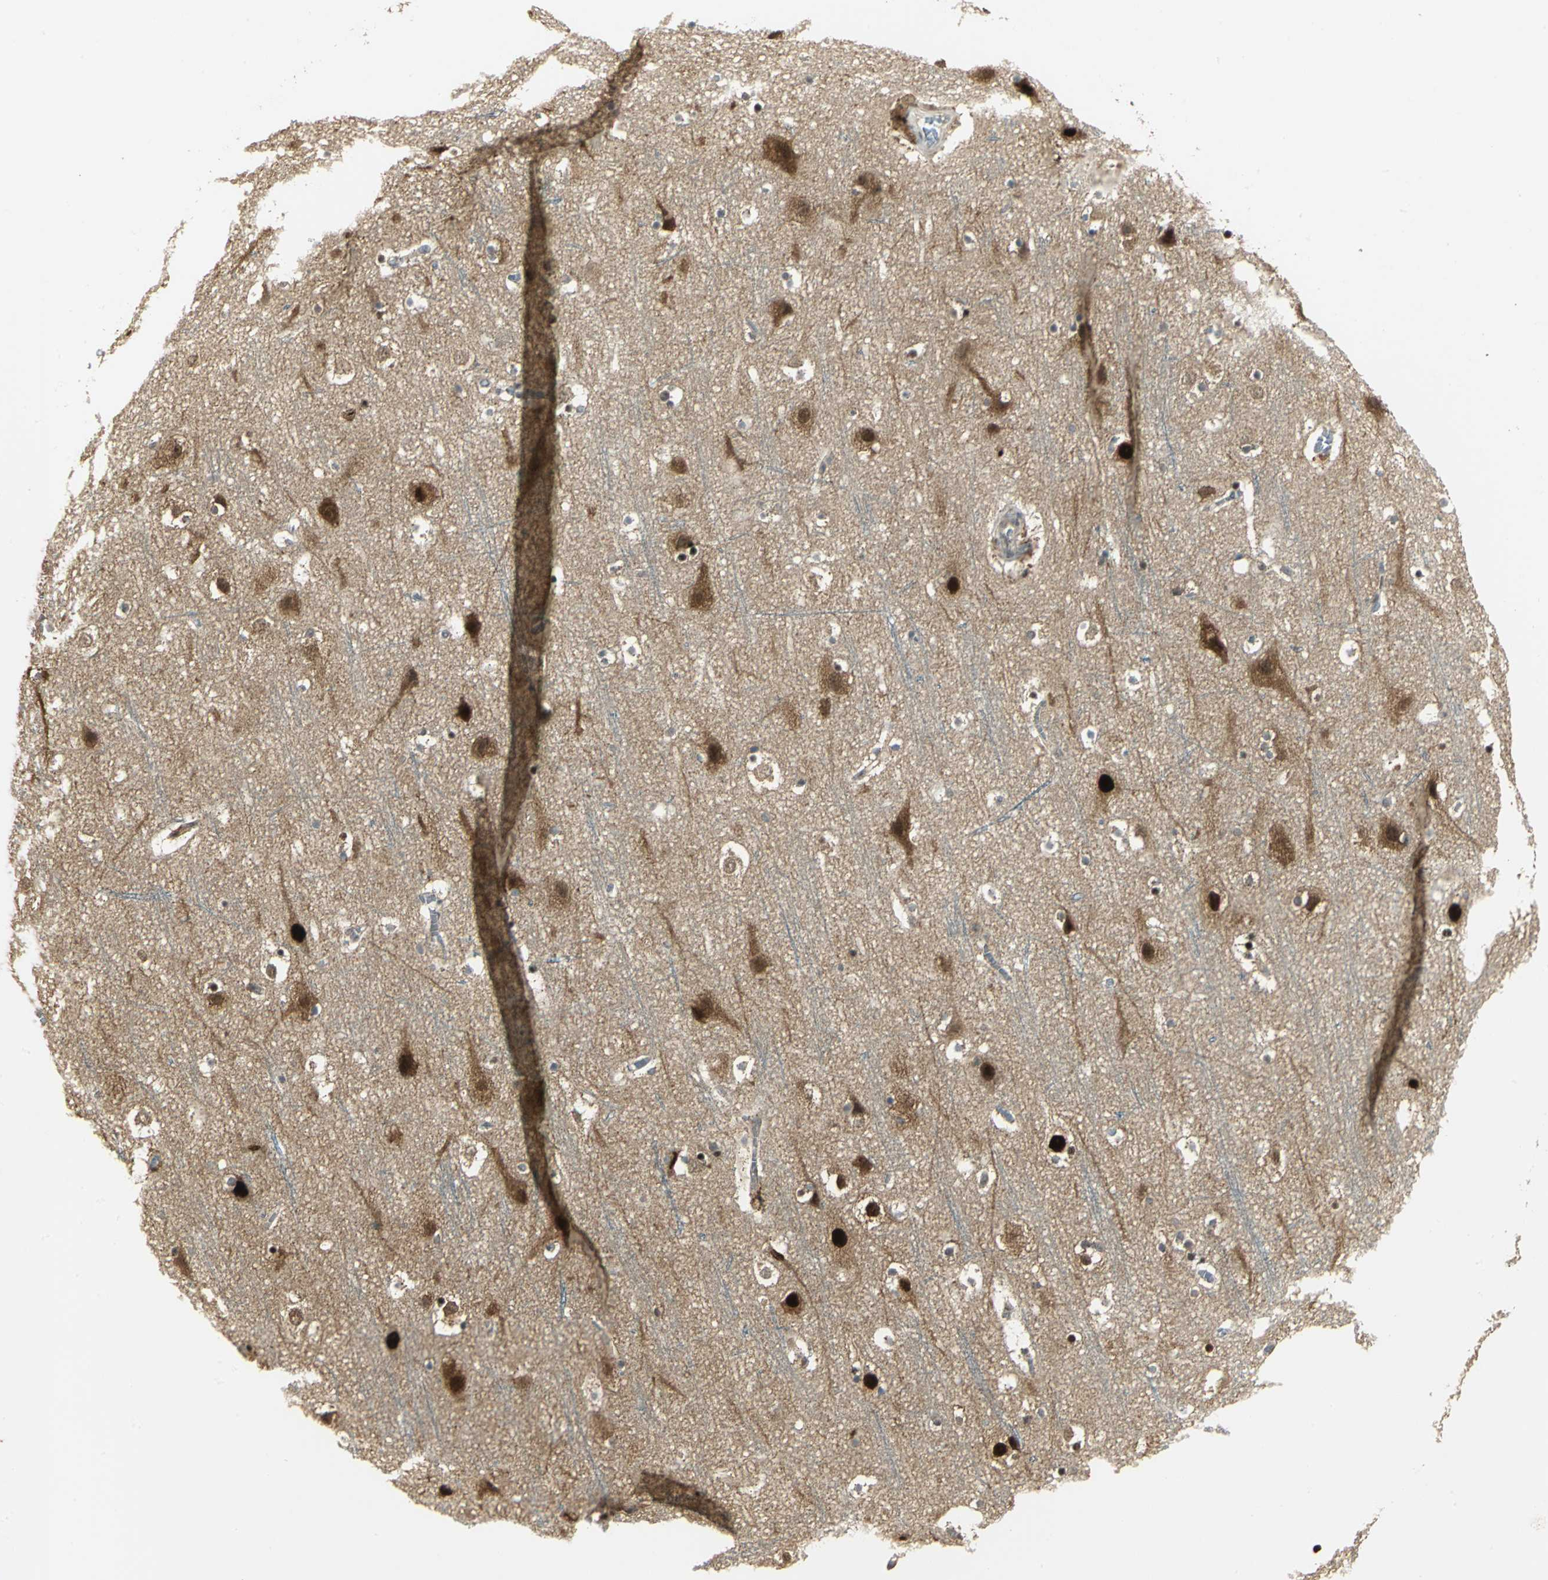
{"staining": {"intensity": "weak", "quantity": ">75%", "location": "cytoplasmic/membranous"}, "tissue": "cerebral cortex", "cell_type": "Endothelial cells", "image_type": "normal", "snomed": [{"axis": "morphology", "description": "Normal tissue, NOS"}, {"axis": "topography", "description": "Cerebral cortex"}], "caption": "Immunohistochemistry (IHC) staining of normal cerebral cortex, which shows low levels of weak cytoplasmic/membranous staining in approximately >75% of endothelial cells indicating weak cytoplasmic/membranous protein expression. The staining was performed using DAB (brown) for protein detection and nuclei were counterstained in hematoxylin (blue).", "gene": "PSMC4", "patient": {"sex": "male", "age": 45}}